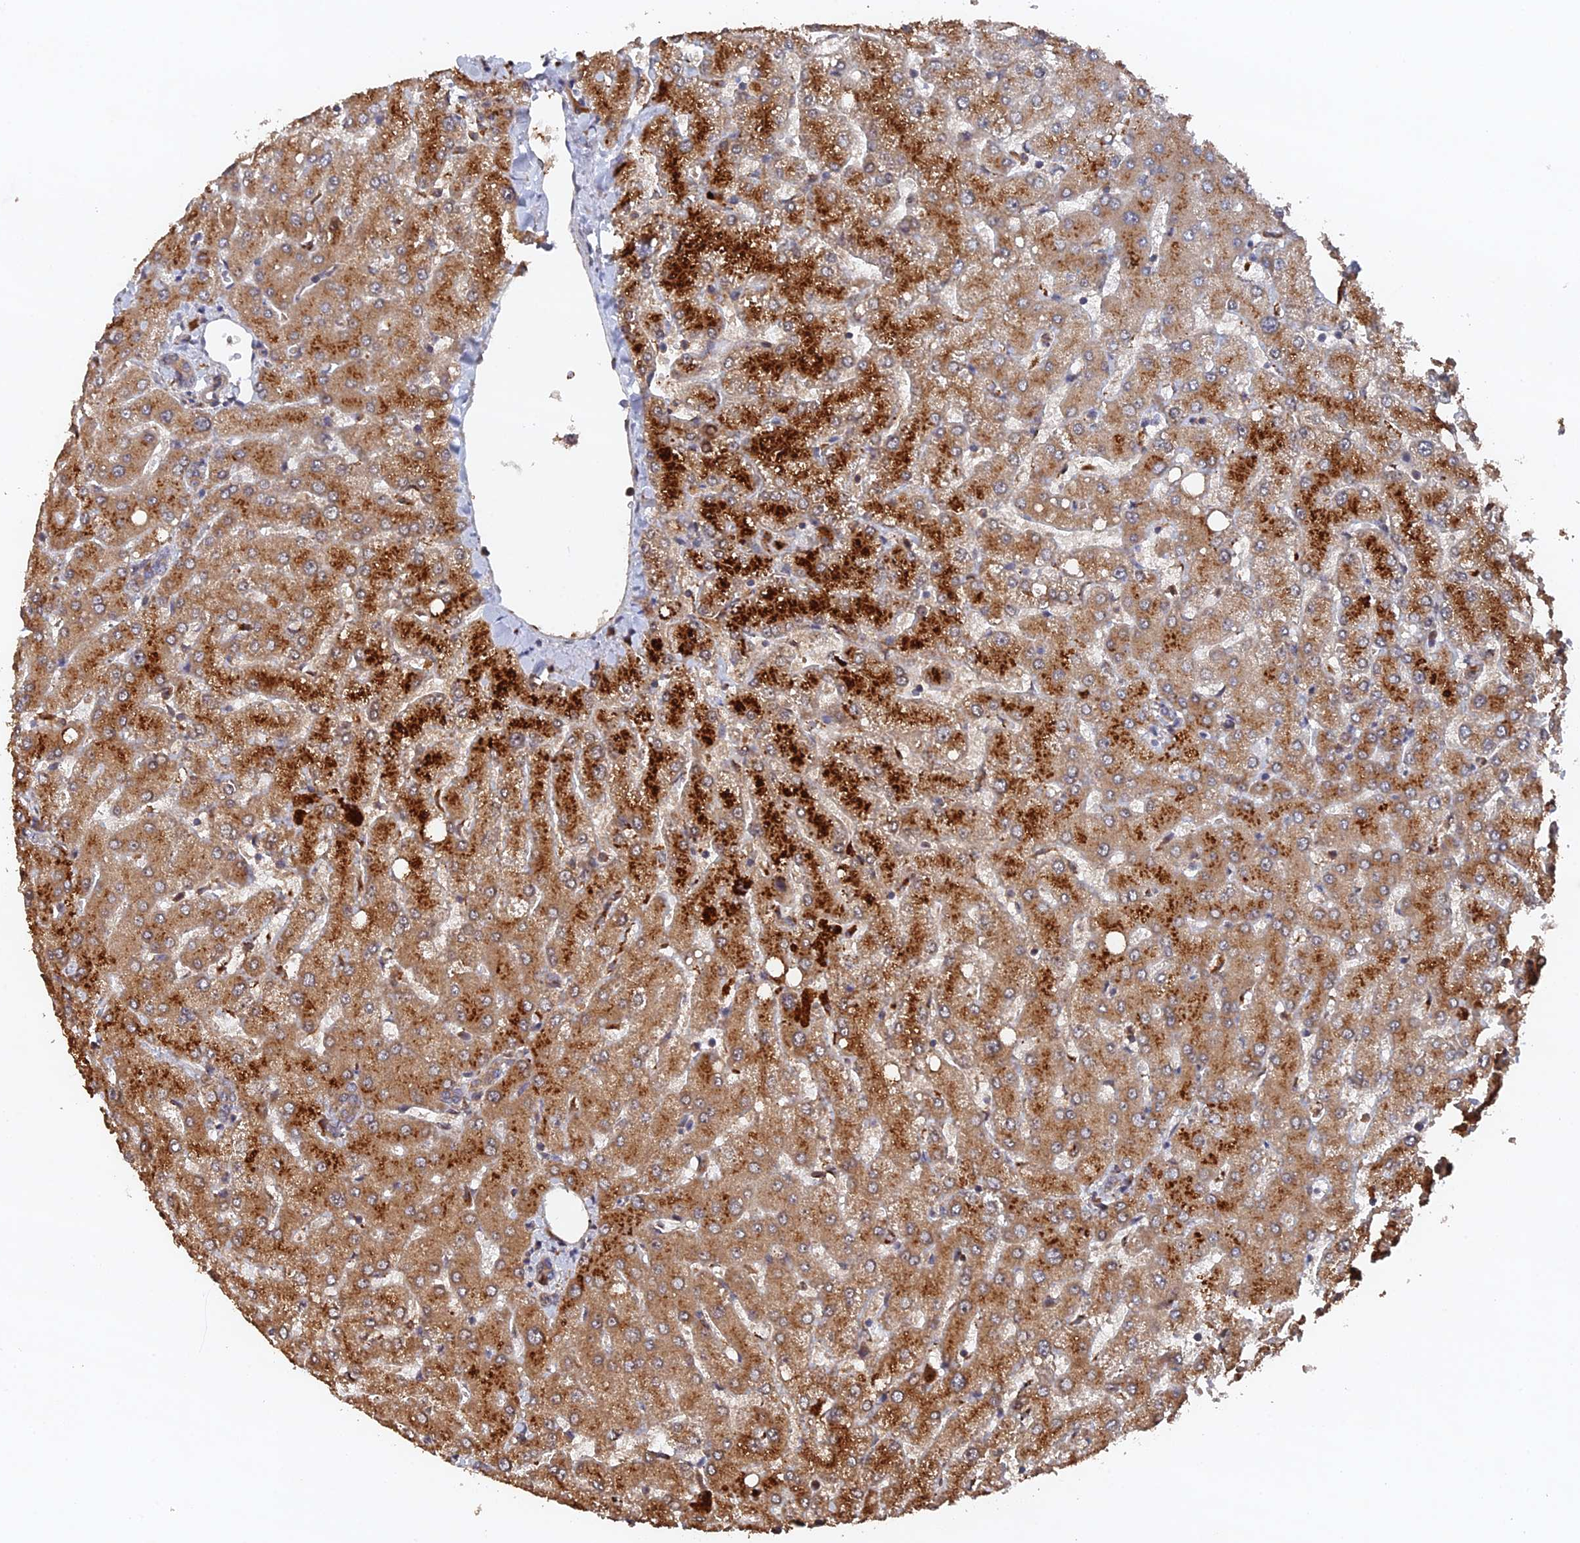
{"staining": {"intensity": "weak", "quantity": ">75%", "location": "cytoplasmic/membranous"}, "tissue": "liver", "cell_type": "Cholangiocytes", "image_type": "normal", "snomed": [{"axis": "morphology", "description": "Normal tissue, NOS"}, {"axis": "topography", "description": "Liver"}], "caption": "Immunohistochemistry staining of unremarkable liver, which demonstrates low levels of weak cytoplasmic/membranous staining in about >75% of cholangiocytes indicating weak cytoplasmic/membranous protein expression. The staining was performed using DAB (brown) for protein detection and nuclei were counterstained in hematoxylin (blue).", "gene": "VPS37C", "patient": {"sex": "female", "age": 54}}